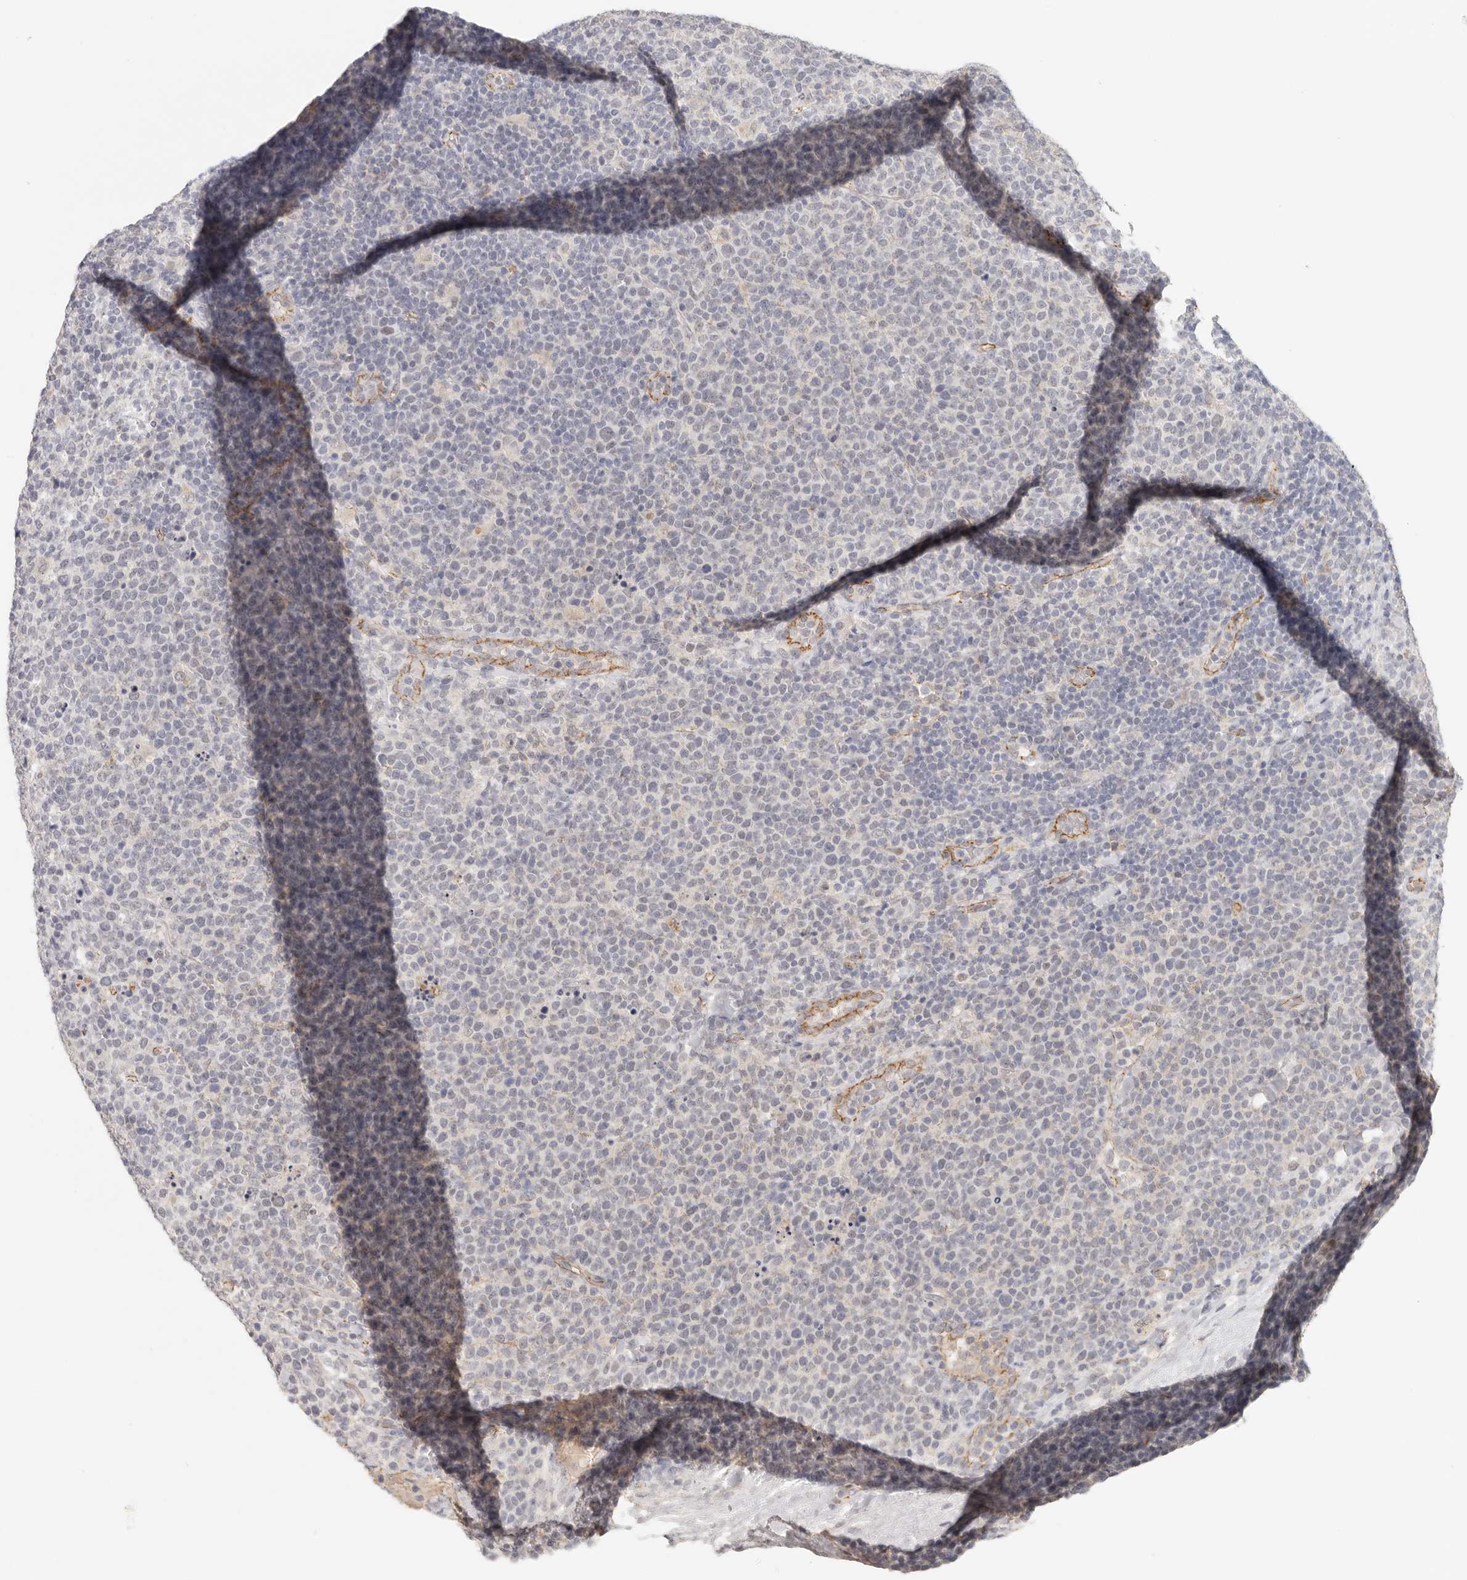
{"staining": {"intensity": "negative", "quantity": "none", "location": "none"}, "tissue": "lymphoma", "cell_type": "Tumor cells", "image_type": "cancer", "snomed": [{"axis": "morphology", "description": "Malignant lymphoma, non-Hodgkin's type, High grade"}, {"axis": "topography", "description": "Lymph node"}], "caption": "A micrograph of malignant lymphoma, non-Hodgkin's type (high-grade) stained for a protein exhibits no brown staining in tumor cells.", "gene": "ANXA9", "patient": {"sex": "male", "age": 61}}